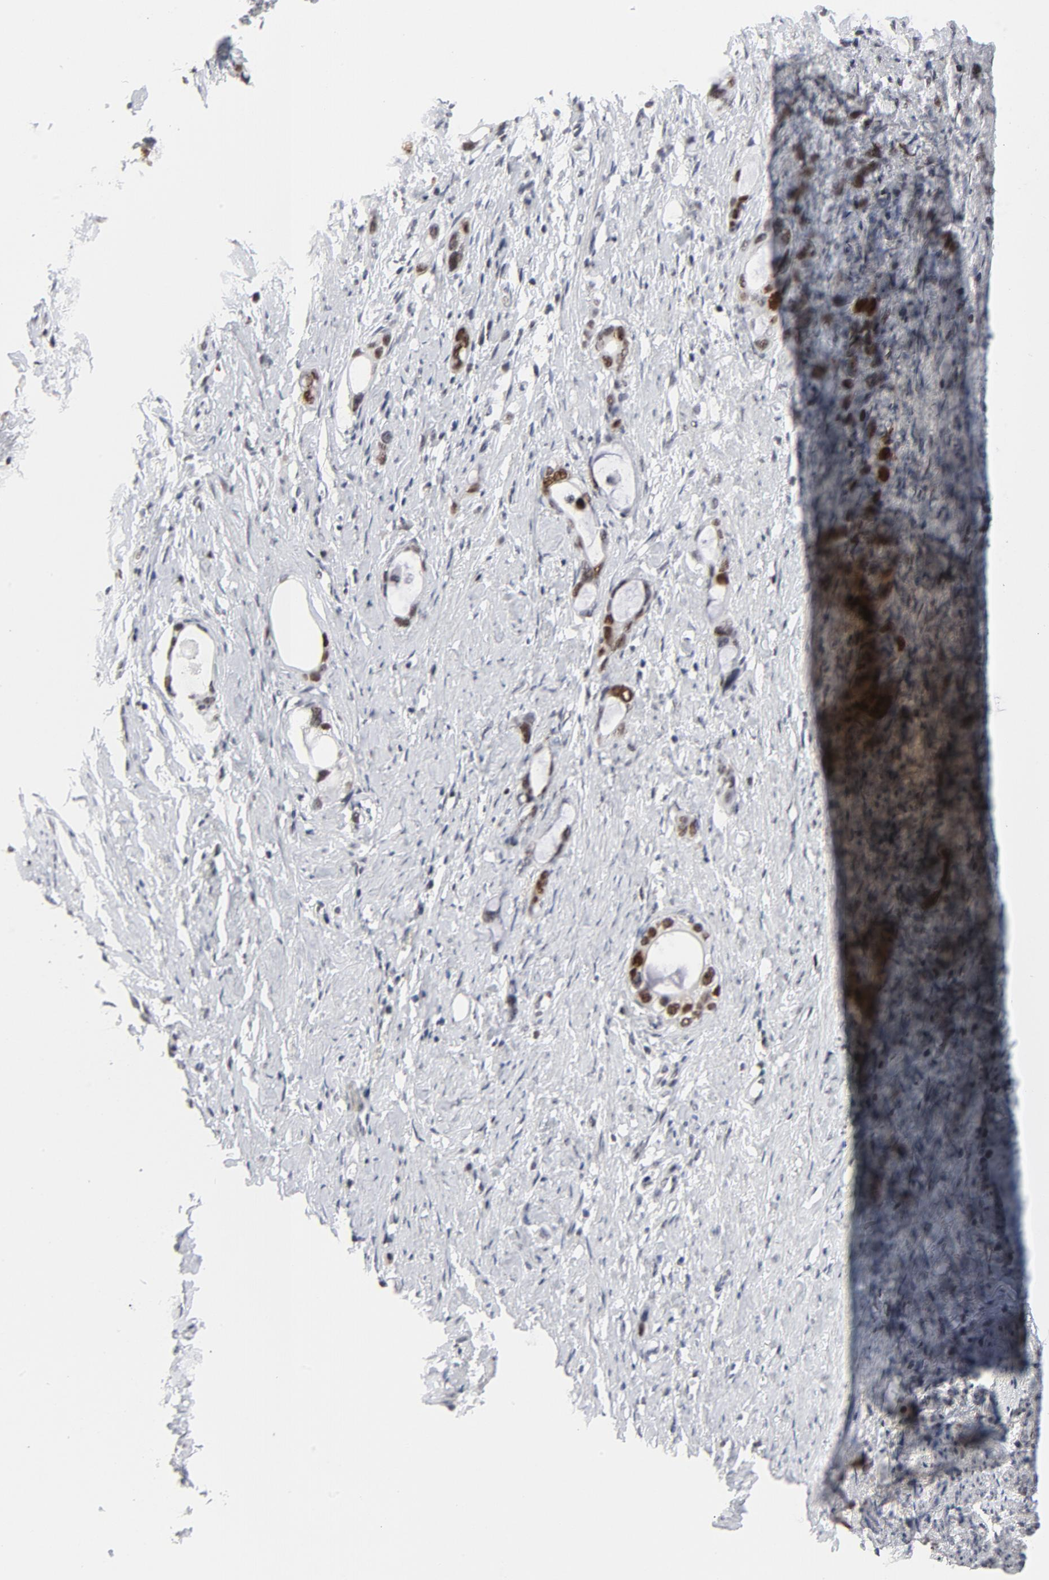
{"staining": {"intensity": "moderate", "quantity": "25%-75%", "location": "nuclear"}, "tissue": "stomach cancer", "cell_type": "Tumor cells", "image_type": "cancer", "snomed": [{"axis": "morphology", "description": "Adenocarcinoma, NOS"}, {"axis": "topography", "description": "Stomach"}], "caption": "Immunohistochemistry (IHC) photomicrograph of neoplastic tissue: stomach cancer stained using IHC displays medium levels of moderate protein expression localized specifically in the nuclear of tumor cells, appearing as a nuclear brown color.", "gene": "RFC4", "patient": {"sex": "female", "age": 75}}